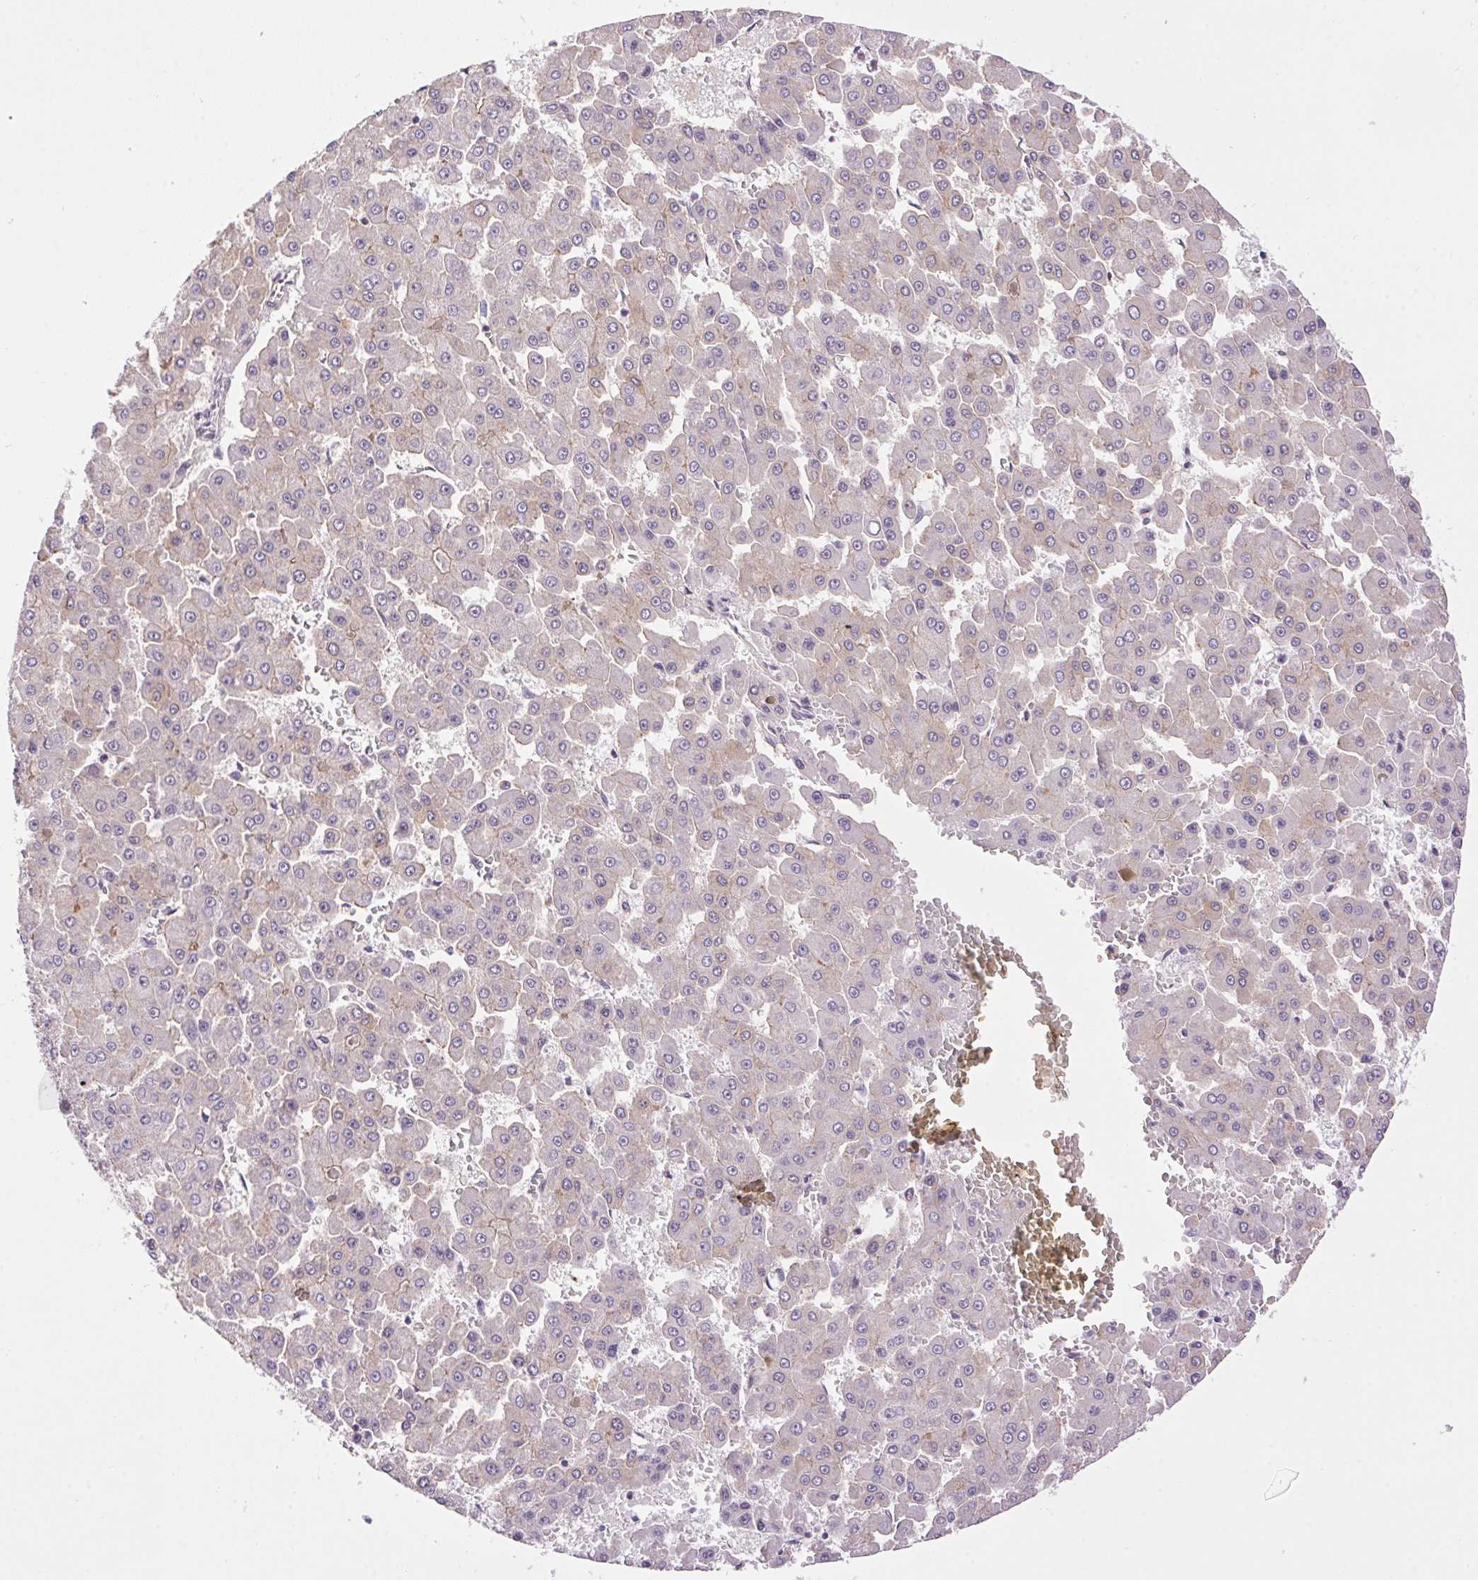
{"staining": {"intensity": "negative", "quantity": "none", "location": "none"}, "tissue": "liver cancer", "cell_type": "Tumor cells", "image_type": "cancer", "snomed": [{"axis": "morphology", "description": "Carcinoma, Hepatocellular, NOS"}, {"axis": "topography", "description": "Liver"}], "caption": "A photomicrograph of liver cancer stained for a protein shows no brown staining in tumor cells.", "gene": "SMIM13", "patient": {"sex": "male", "age": 78}}